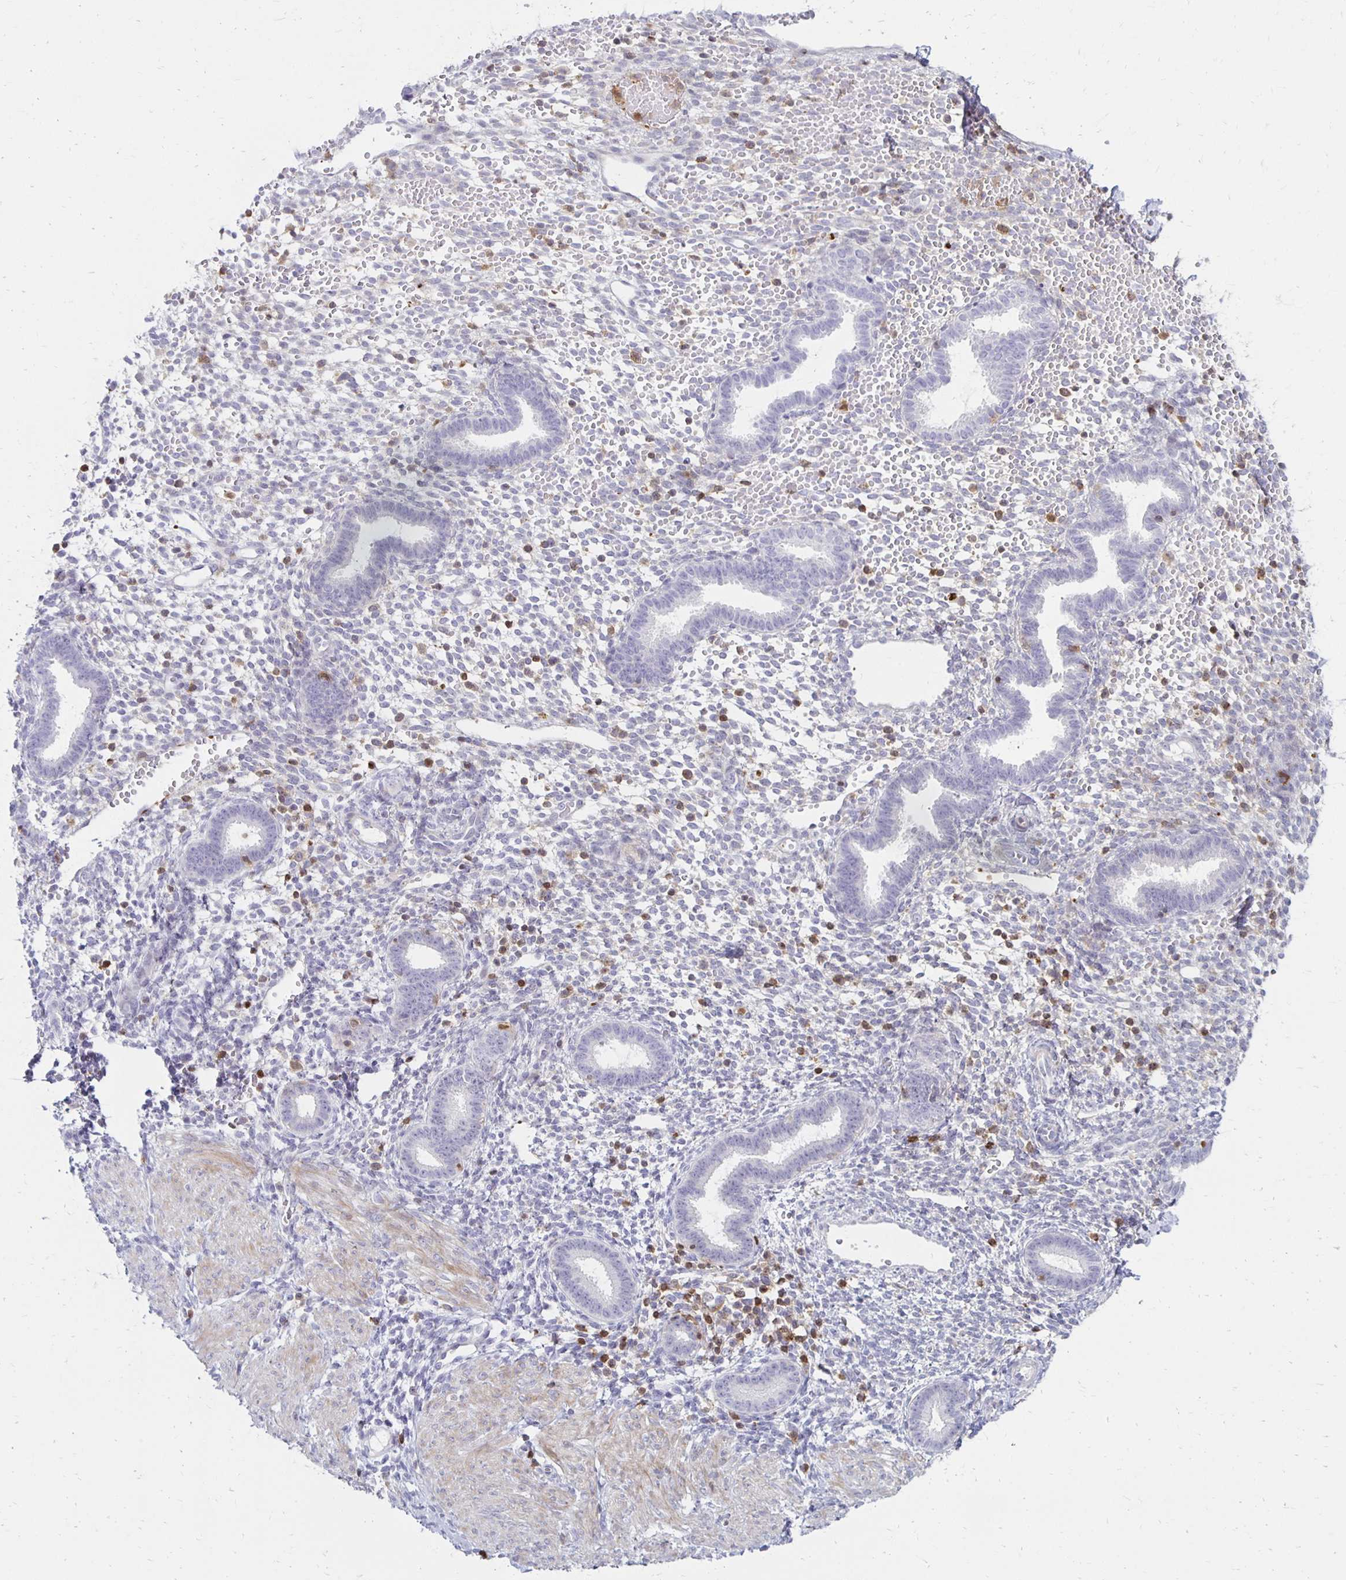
{"staining": {"intensity": "negative", "quantity": "none", "location": "none"}, "tissue": "endometrium", "cell_type": "Cells in endometrial stroma", "image_type": "normal", "snomed": [{"axis": "morphology", "description": "Normal tissue, NOS"}, {"axis": "topography", "description": "Endometrium"}], "caption": "Immunohistochemistry photomicrograph of normal human endometrium stained for a protein (brown), which exhibits no expression in cells in endometrial stroma.", "gene": "CCL21", "patient": {"sex": "female", "age": 36}}